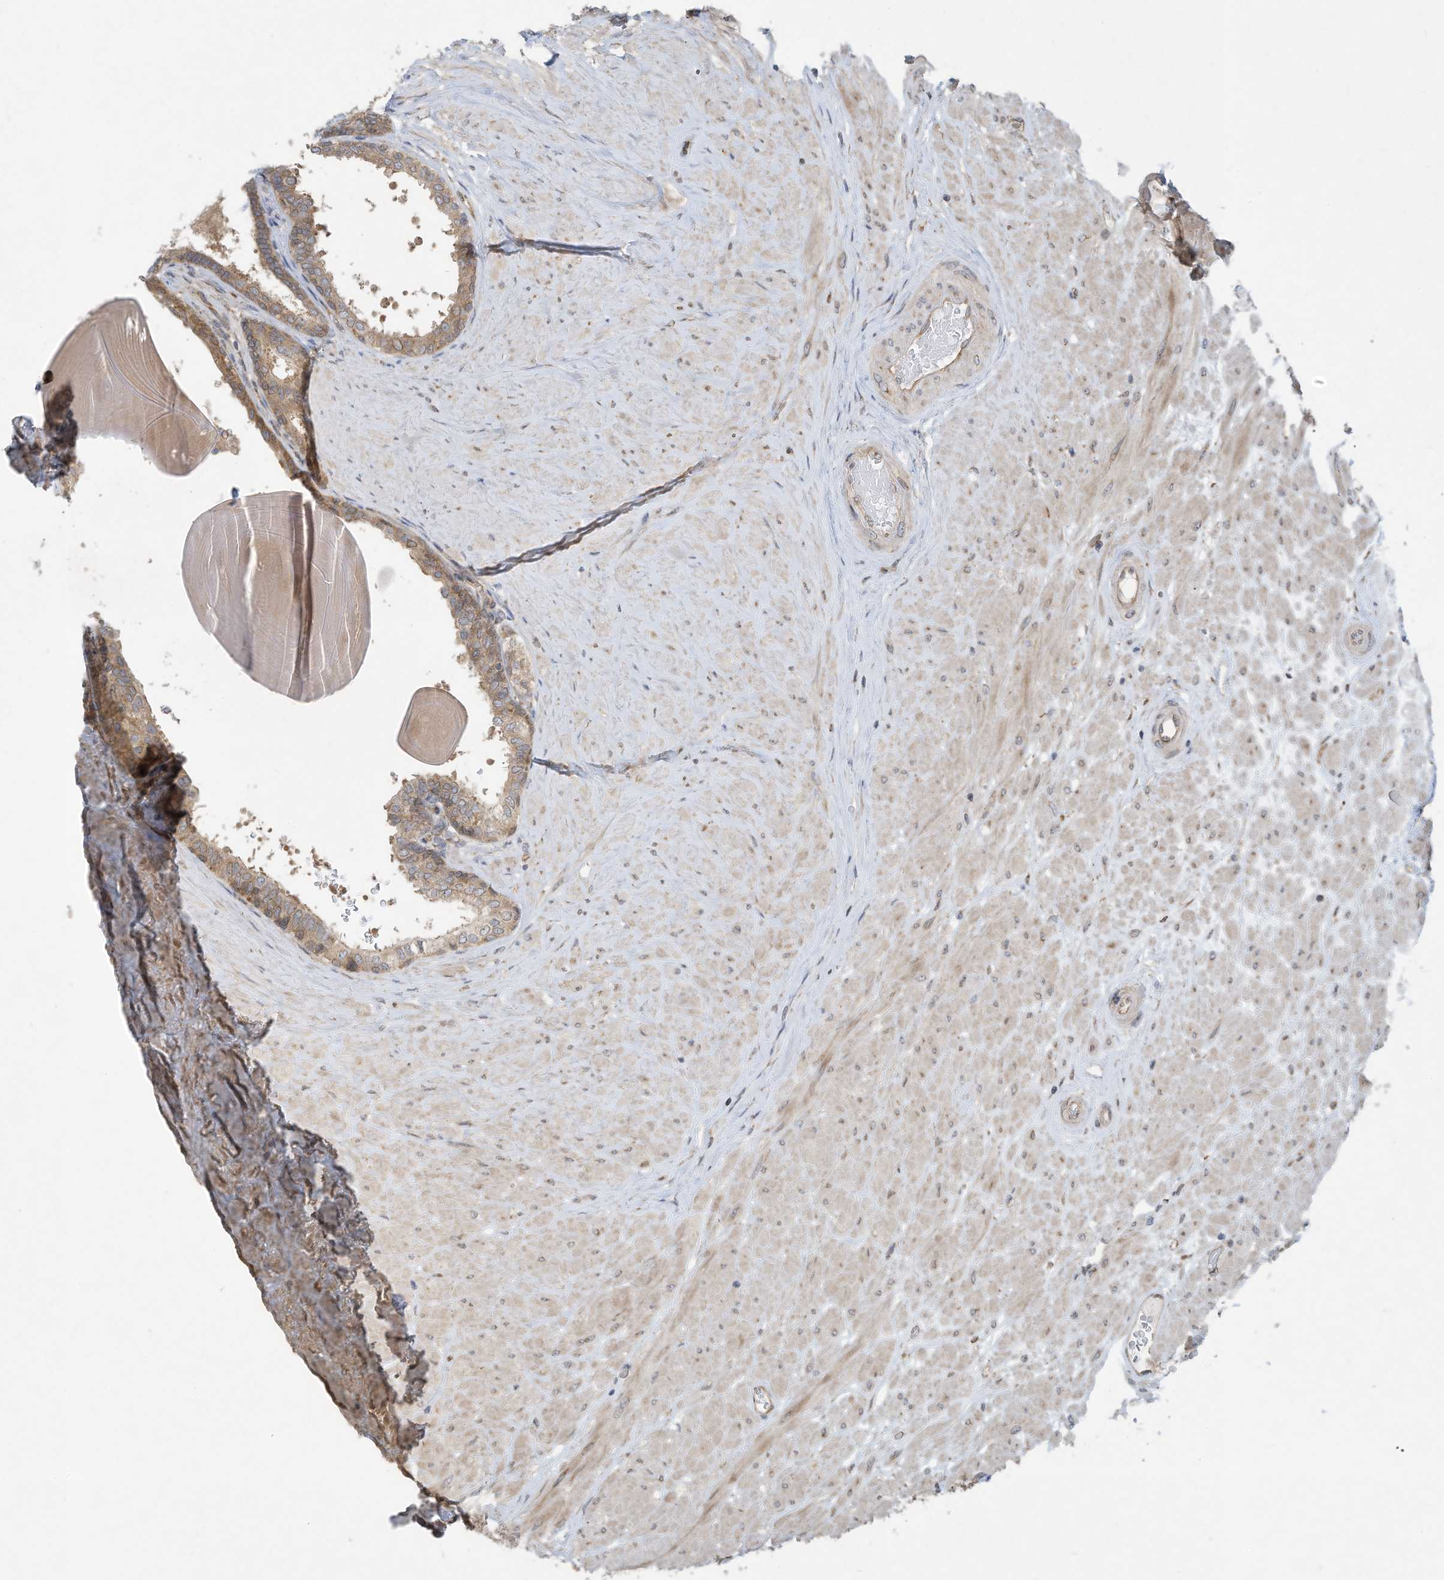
{"staining": {"intensity": "moderate", "quantity": ">75%", "location": "cytoplasmic/membranous"}, "tissue": "prostate", "cell_type": "Glandular cells", "image_type": "normal", "snomed": [{"axis": "morphology", "description": "Normal tissue, NOS"}, {"axis": "topography", "description": "Prostate"}], "caption": "Glandular cells display medium levels of moderate cytoplasmic/membranous positivity in approximately >75% of cells in benign prostate.", "gene": "USE1", "patient": {"sex": "male", "age": 48}}